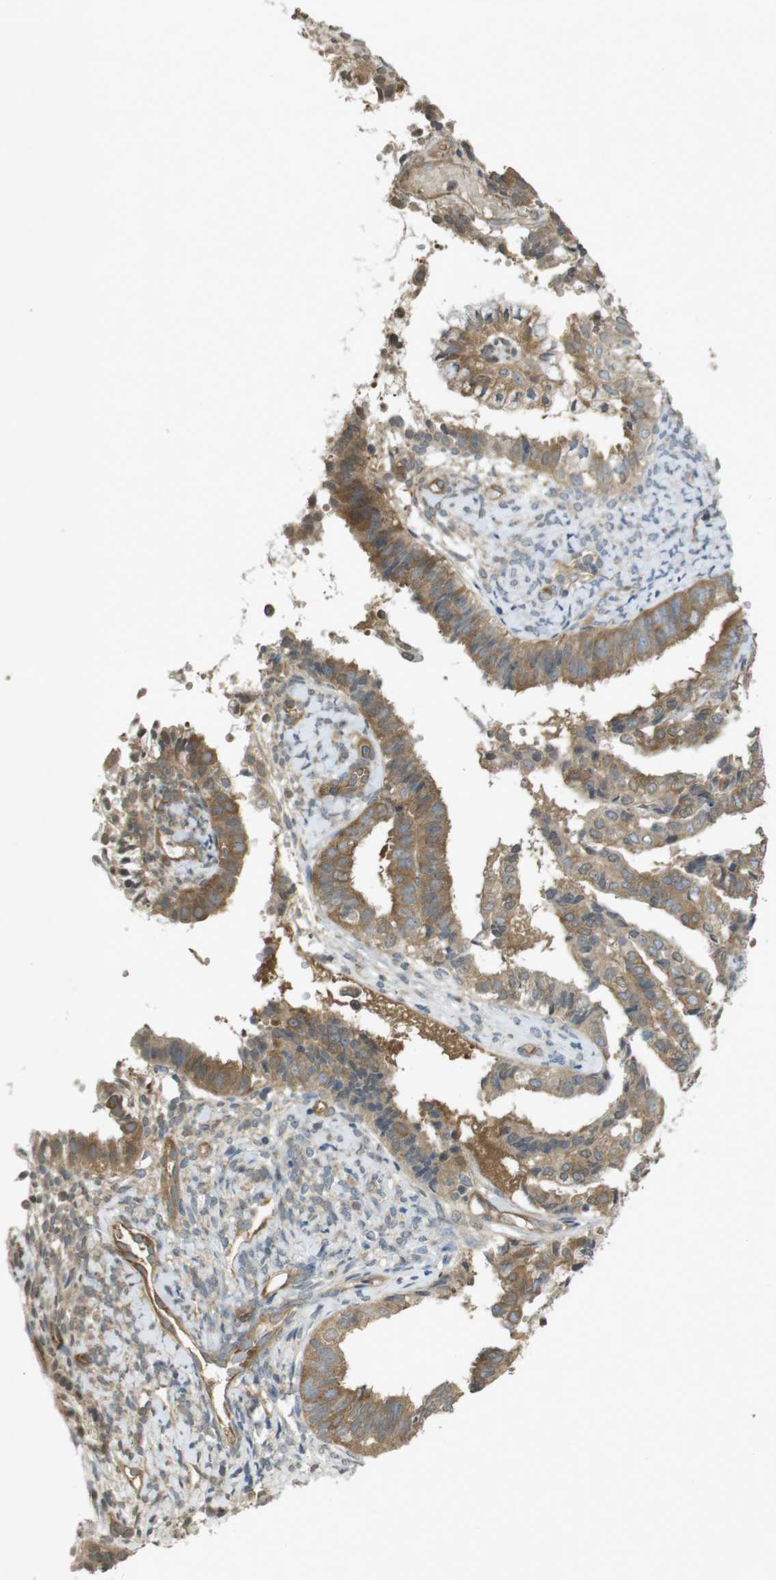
{"staining": {"intensity": "moderate", "quantity": ">75%", "location": "cytoplasmic/membranous"}, "tissue": "endometrial cancer", "cell_type": "Tumor cells", "image_type": "cancer", "snomed": [{"axis": "morphology", "description": "Adenocarcinoma, NOS"}, {"axis": "topography", "description": "Endometrium"}], "caption": "The image demonstrates a brown stain indicating the presence of a protein in the cytoplasmic/membranous of tumor cells in endometrial cancer.", "gene": "KIF5B", "patient": {"sex": "female", "age": 63}}